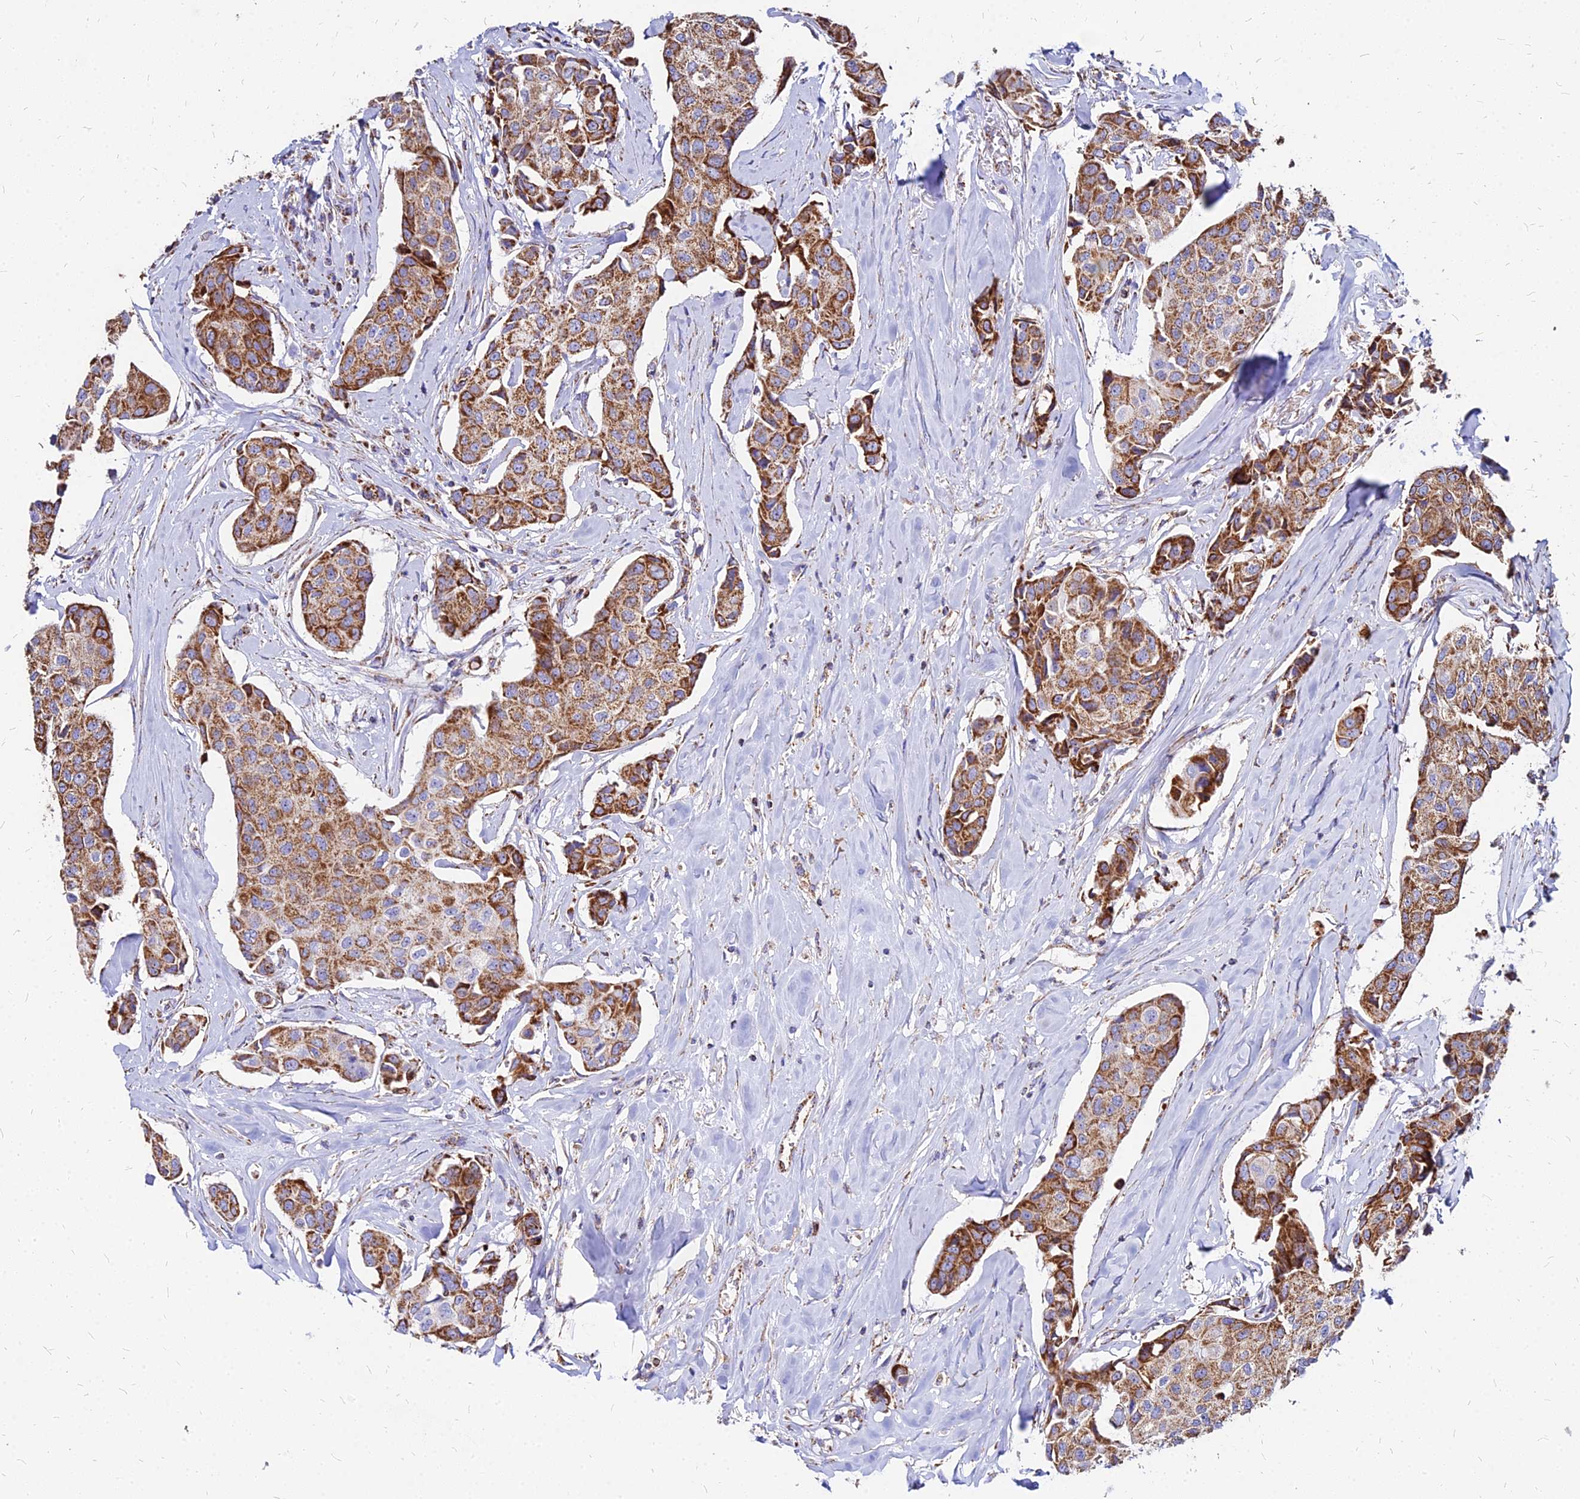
{"staining": {"intensity": "moderate", "quantity": ">75%", "location": "cytoplasmic/membranous"}, "tissue": "breast cancer", "cell_type": "Tumor cells", "image_type": "cancer", "snomed": [{"axis": "morphology", "description": "Duct carcinoma"}, {"axis": "topography", "description": "Breast"}], "caption": "Immunohistochemistry (IHC) micrograph of neoplastic tissue: breast invasive ductal carcinoma stained using immunohistochemistry (IHC) exhibits medium levels of moderate protein expression localized specifically in the cytoplasmic/membranous of tumor cells, appearing as a cytoplasmic/membranous brown color.", "gene": "DLD", "patient": {"sex": "female", "age": 80}}